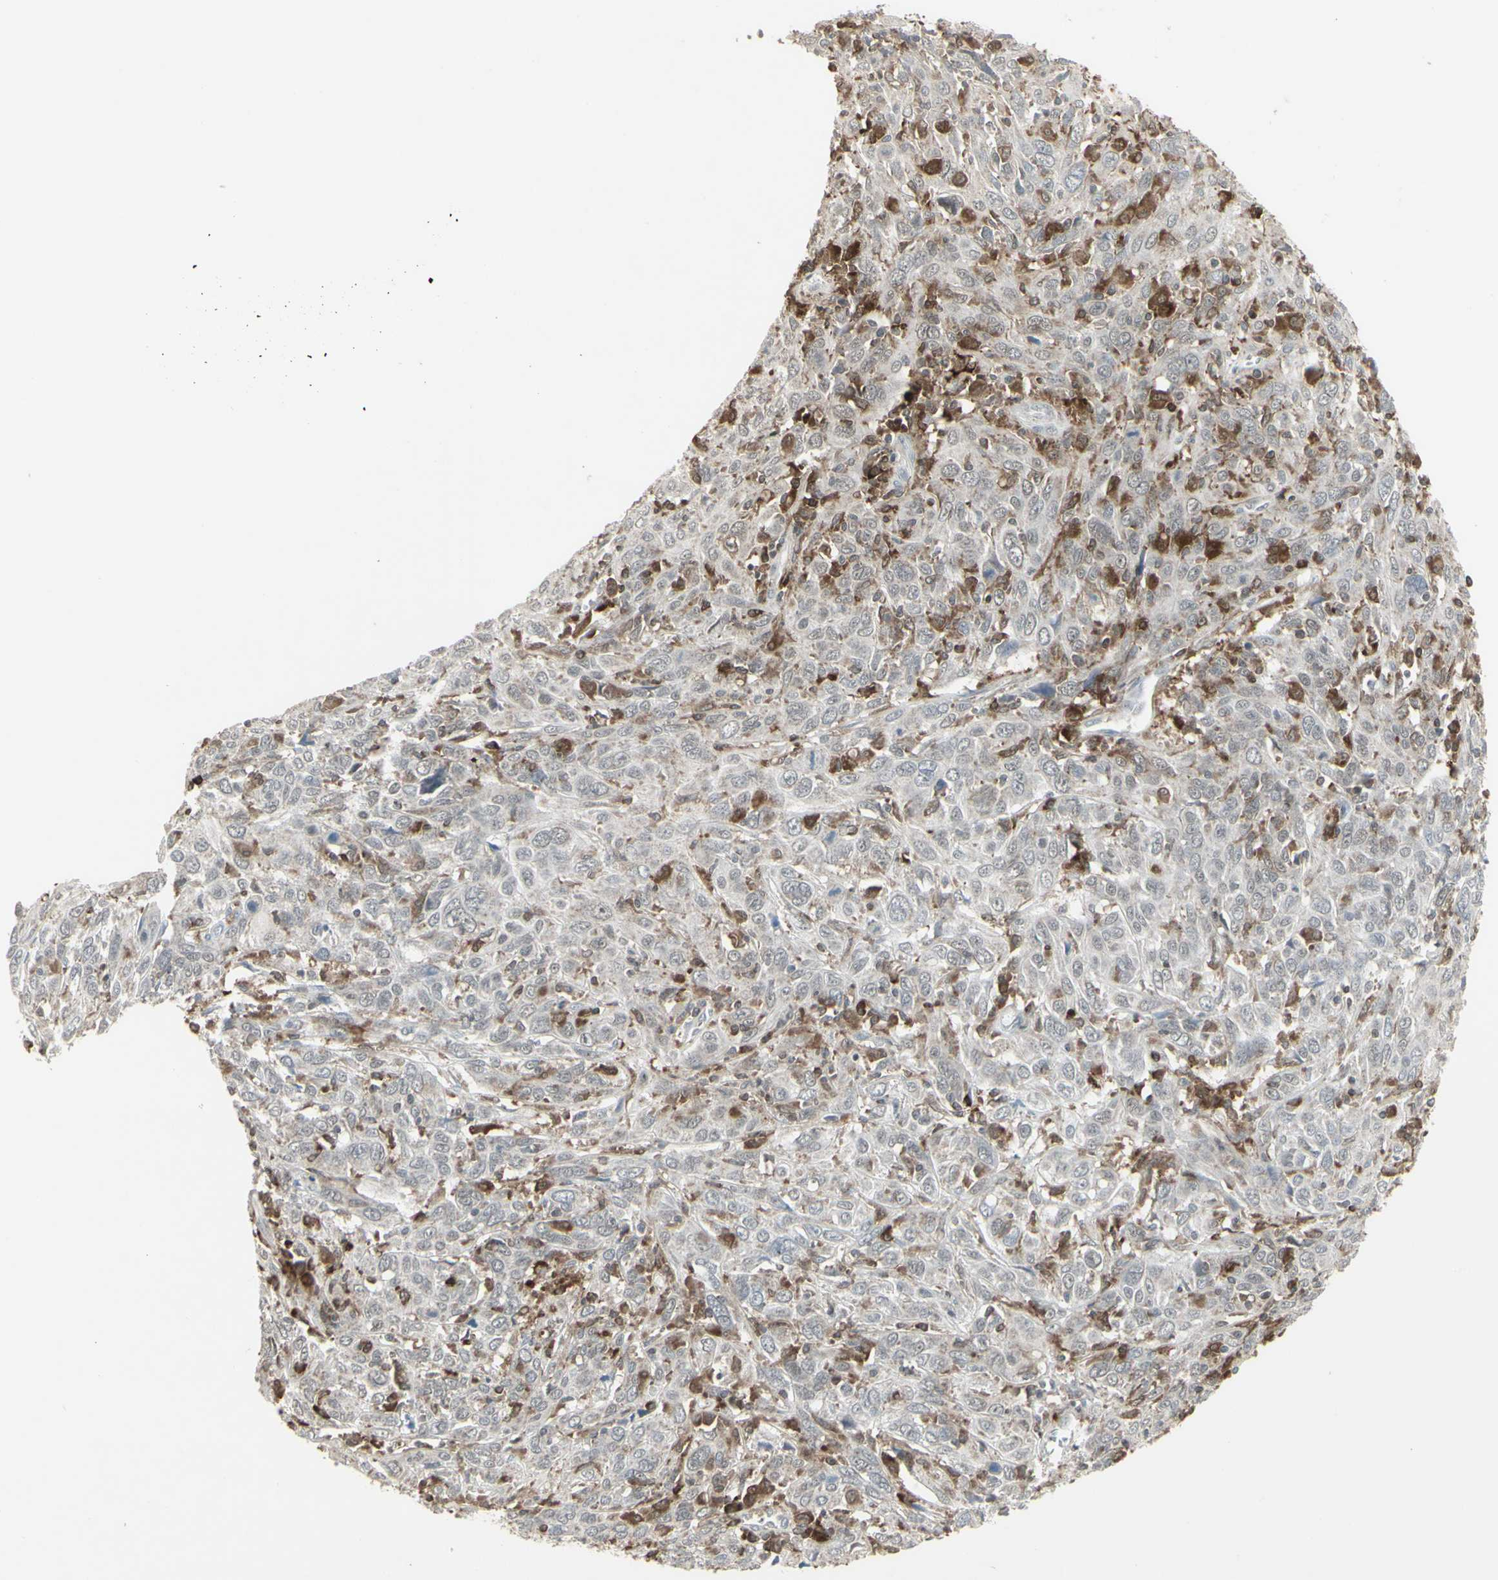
{"staining": {"intensity": "moderate", "quantity": "<25%", "location": "cytoplasmic/membranous"}, "tissue": "cervical cancer", "cell_type": "Tumor cells", "image_type": "cancer", "snomed": [{"axis": "morphology", "description": "Squamous cell carcinoma, NOS"}, {"axis": "topography", "description": "Cervix"}], "caption": "Brown immunohistochemical staining in squamous cell carcinoma (cervical) demonstrates moderate cytoplasmic/membranous expression in about <25% of tumor cells. (DAB (3,3'-diaminobenzidine) IHC with brightfield microscopy, high magnification).", "gene": "SAMSN1", "patient": {"sex": "female", "age": 46}}